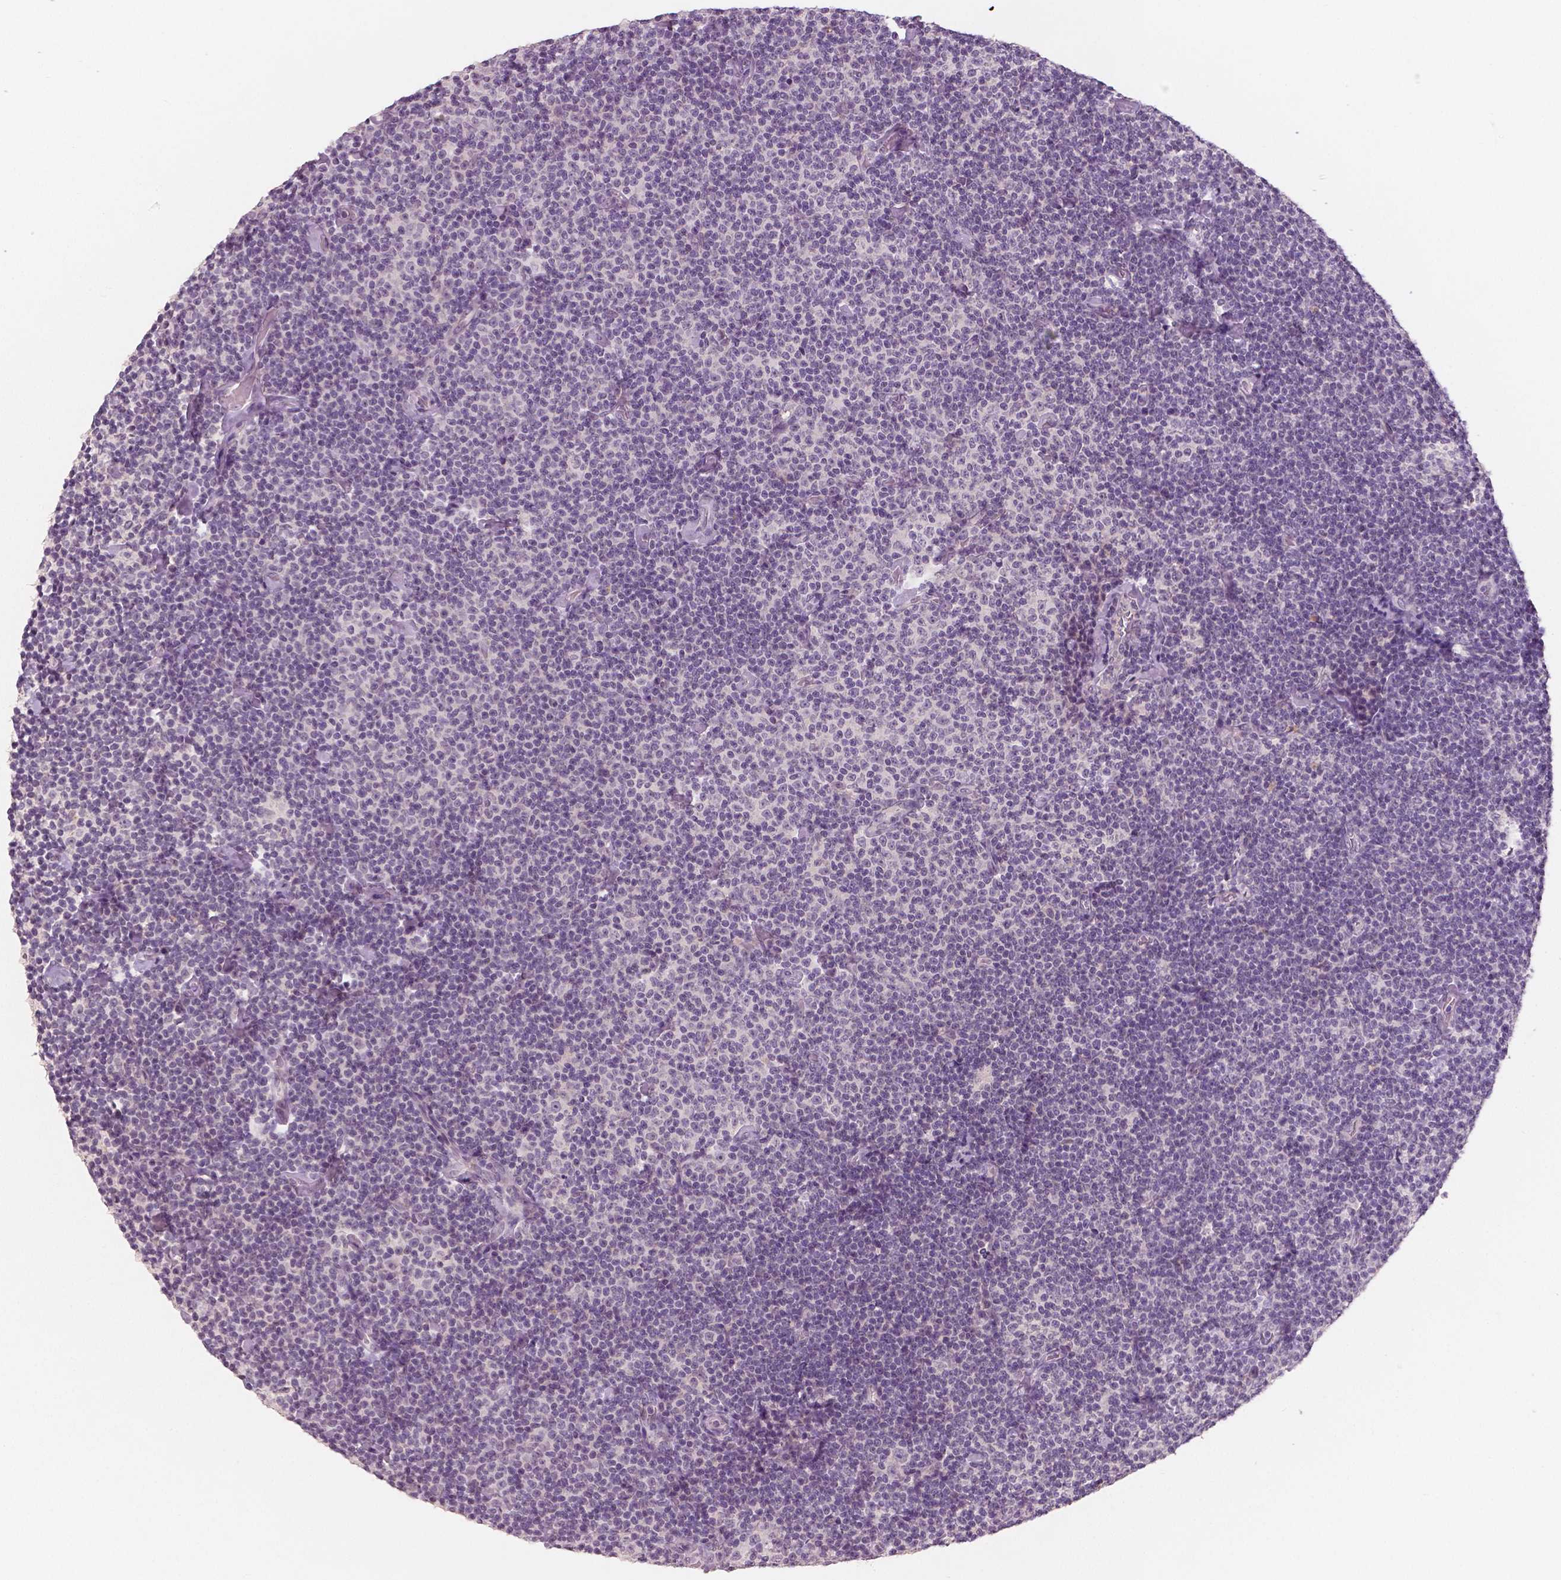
{"staining": {"intensity": "negative", "quantity": "none", "location": "none"}, "tissue": "lymphoma", "cell_type": "Tumor cells", "image_type": "cancer", "snomed": [{"axis": "morphology", "description": "Malignant lymphoma, non-Hodgkin's type, Low grade"}, {"axis": "topography", "description": "Lymph node"}], "caption": "This is a histopathology image of IHC staining of lymphoma, which shows no positivity in tumor cells.", "gene": "RNASE7", "patient": {"sex": "male", "age": 81}}